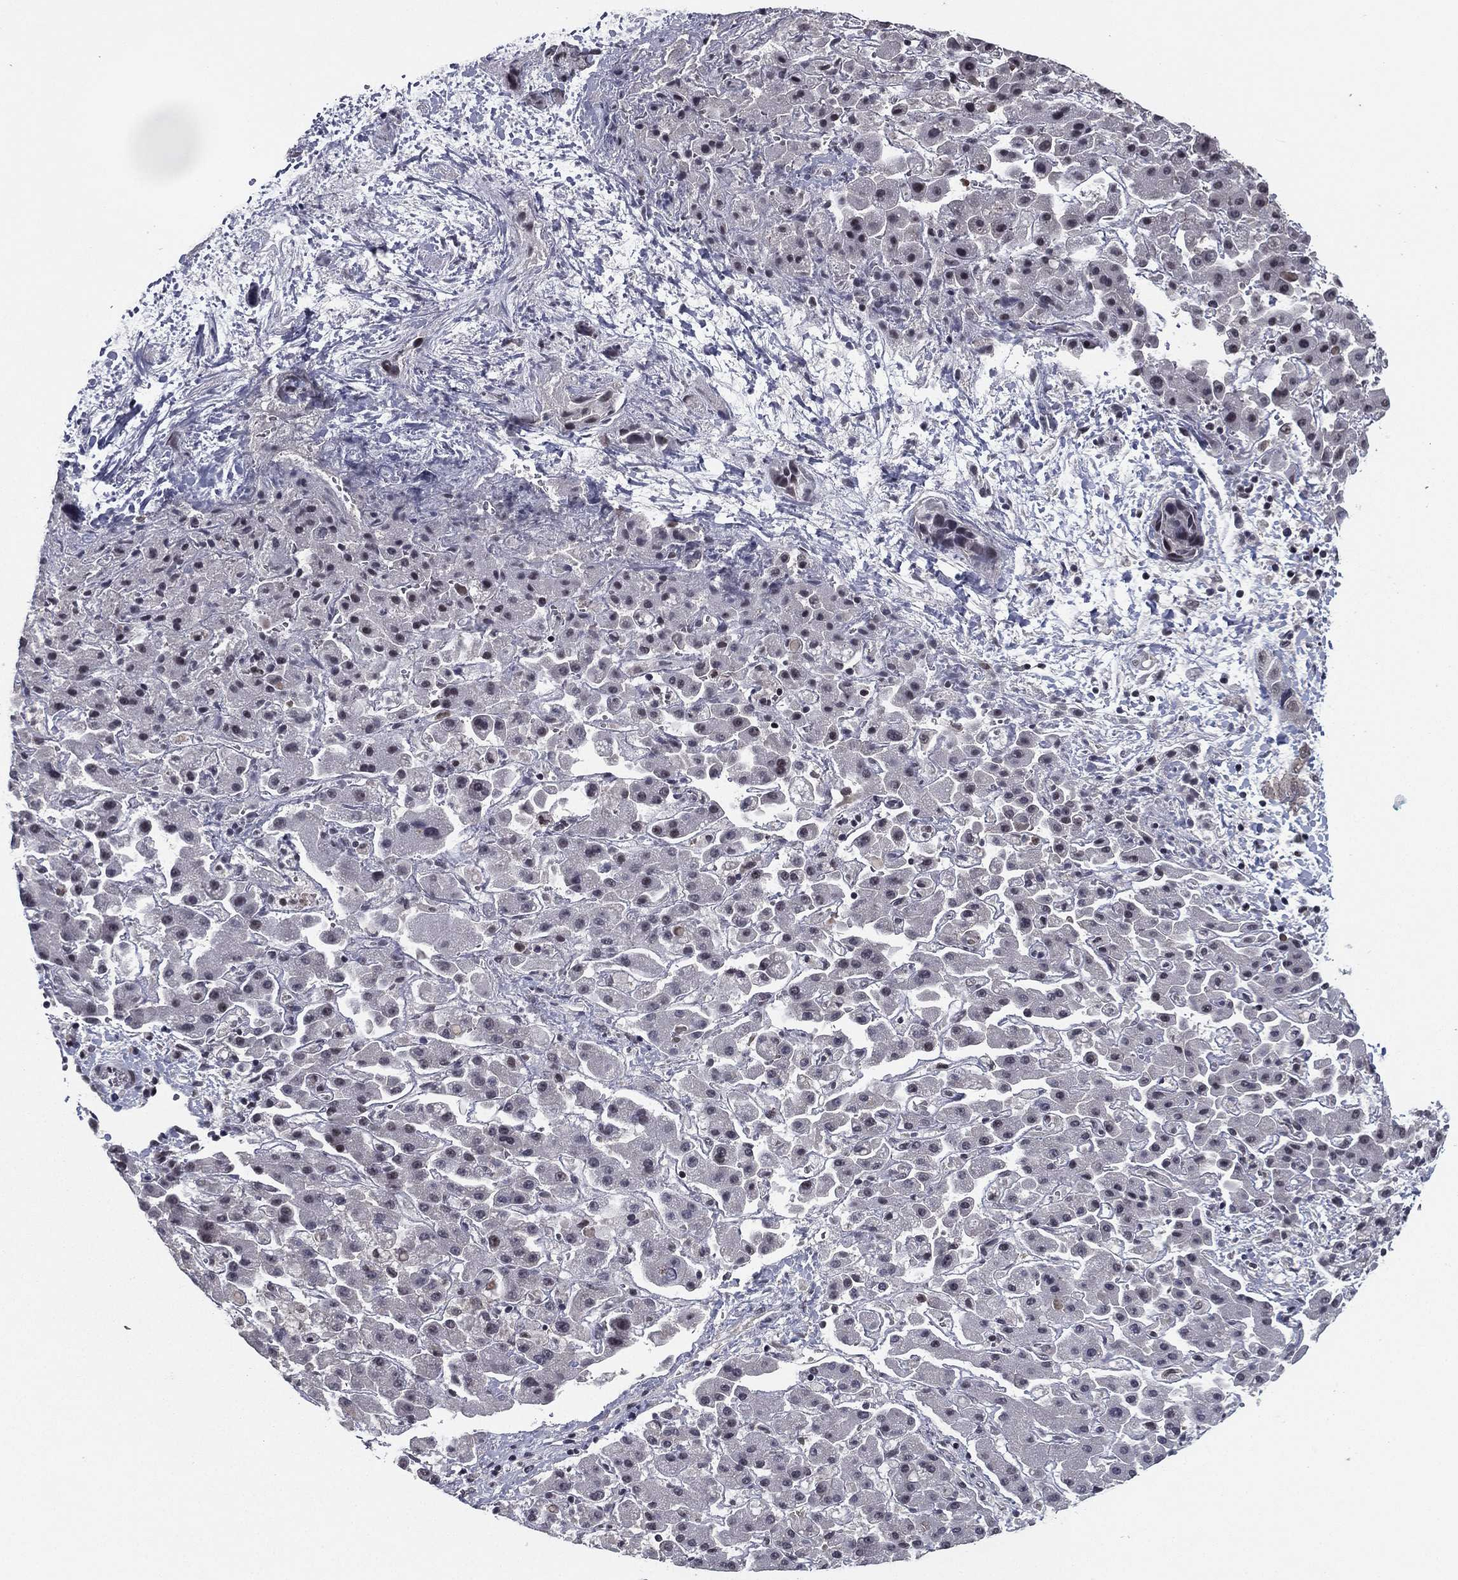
{"staining": {"intensity": "negative", "quantity": "none", "location": "none"}, "tissue": "liver cancer", "cell_type": "Tumor cells", "image_type": "cancer", "snomed": [{"axis": "morphology", "description": "Cholangiocarcinoma"}, {"axis": "topography", "description": "Liver"}], "caption": "This is an immunohistochemistry (IHC) micrograph of liver cholangiocarcinoma. There is no expression in tumor cells.", "gene": "RARB", "patient": {"sex": "female", "age": 52}}